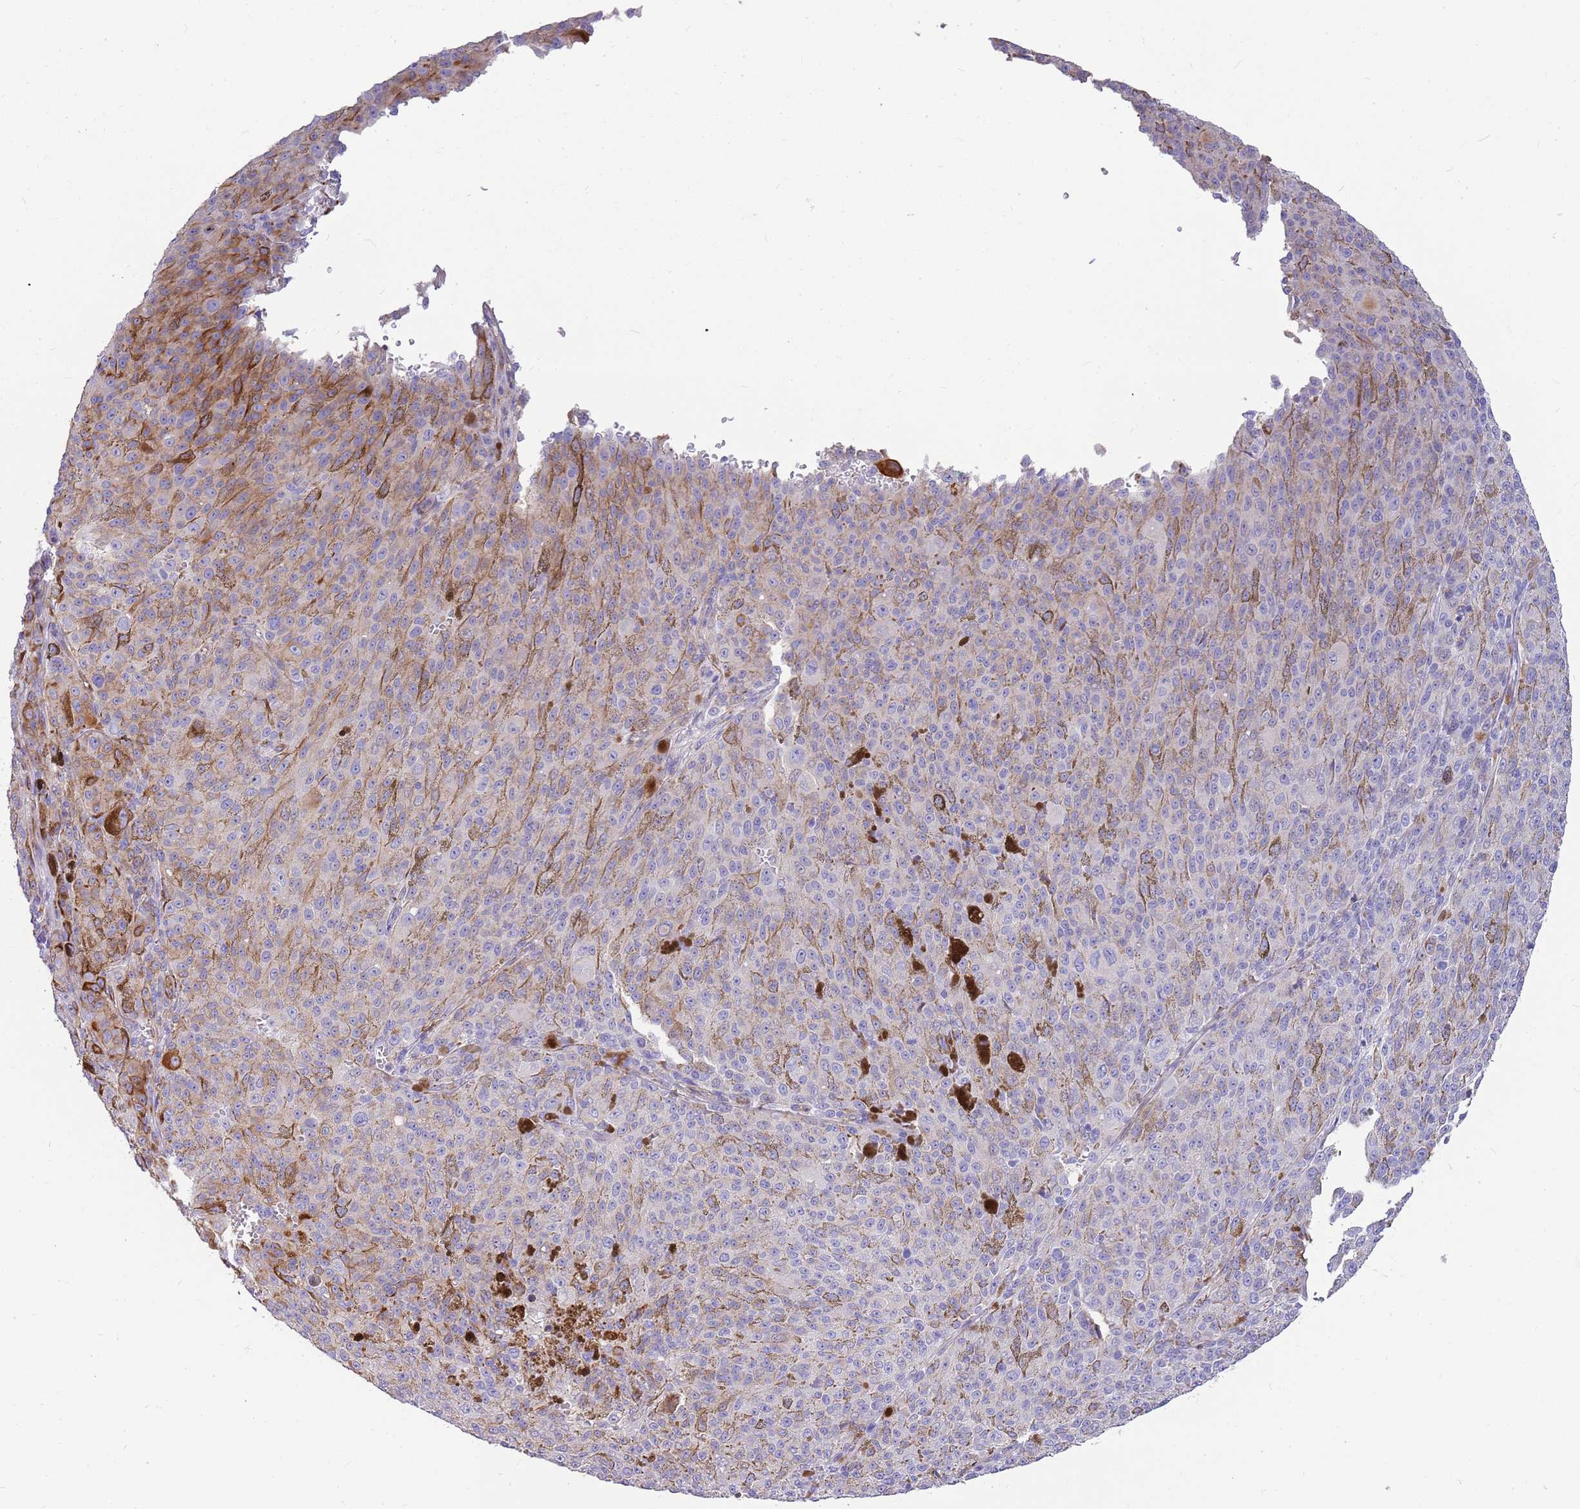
{"staining": {"intensity": "strong", "quantity": "<25%", "location": "cytoplasmic/membranous"}, "tissue": "melanoma", "cell_type": "Tumor cells", "image_type": "cancer", "snomed": [{"axis": "morphology", "description": "Malignant melanoma, NOS"}, {"axis": "topography", "description": "Skin"}], "caption": "High-power microscopy captured an immunohistochemistry (IHC) micrograph of melanoma, revealing strong cytoplasmic/membranous staining in approximately <25% of tumor cells.", "gene": "ZDHHC1", "patient": {"sex": "female", "age": 52}}